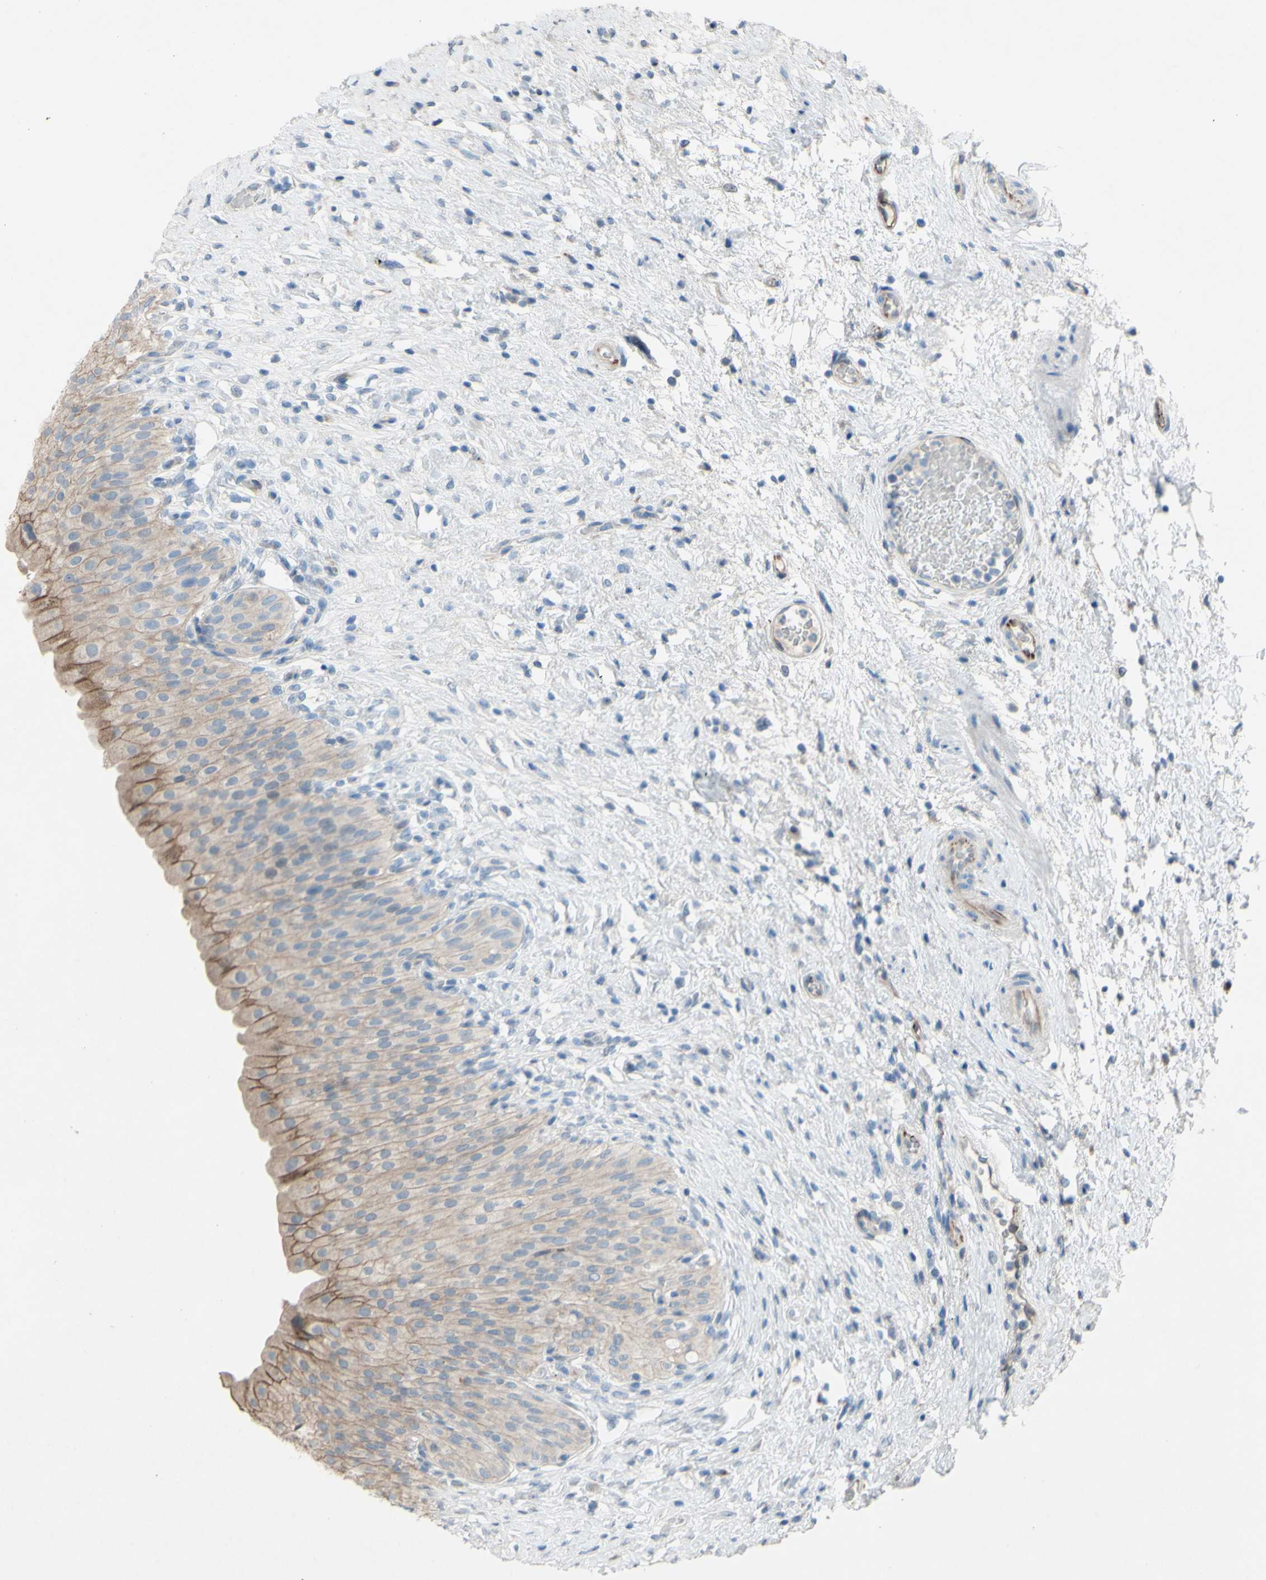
{"staining": {"intensity": "moderate", "quantity": "25%-75%", "location": "cytoplasmic/membranous"}, "tissue": "urinary bladder", "cell_type": "Urothelial cells", "image_type": "normal", "snomed": [{"axis": "morphology", "description": "Normal tissue, NOS"}, {"axis": "morphology", "description": "Urothelial carcinoma, High grade"}, {"axis": "topography", "description": "Urinary bladder"}], "caption": "Urinary bladder stained with DAB (3,3'-diaminobenzidine) immunohistochemistry exhibits medium levels of moderate cytoplasmic/membranous staining in about 25%-75% of urothelial cells.", "gene": "CDCP1", "patient": {"sex": "male", "age": 46}}